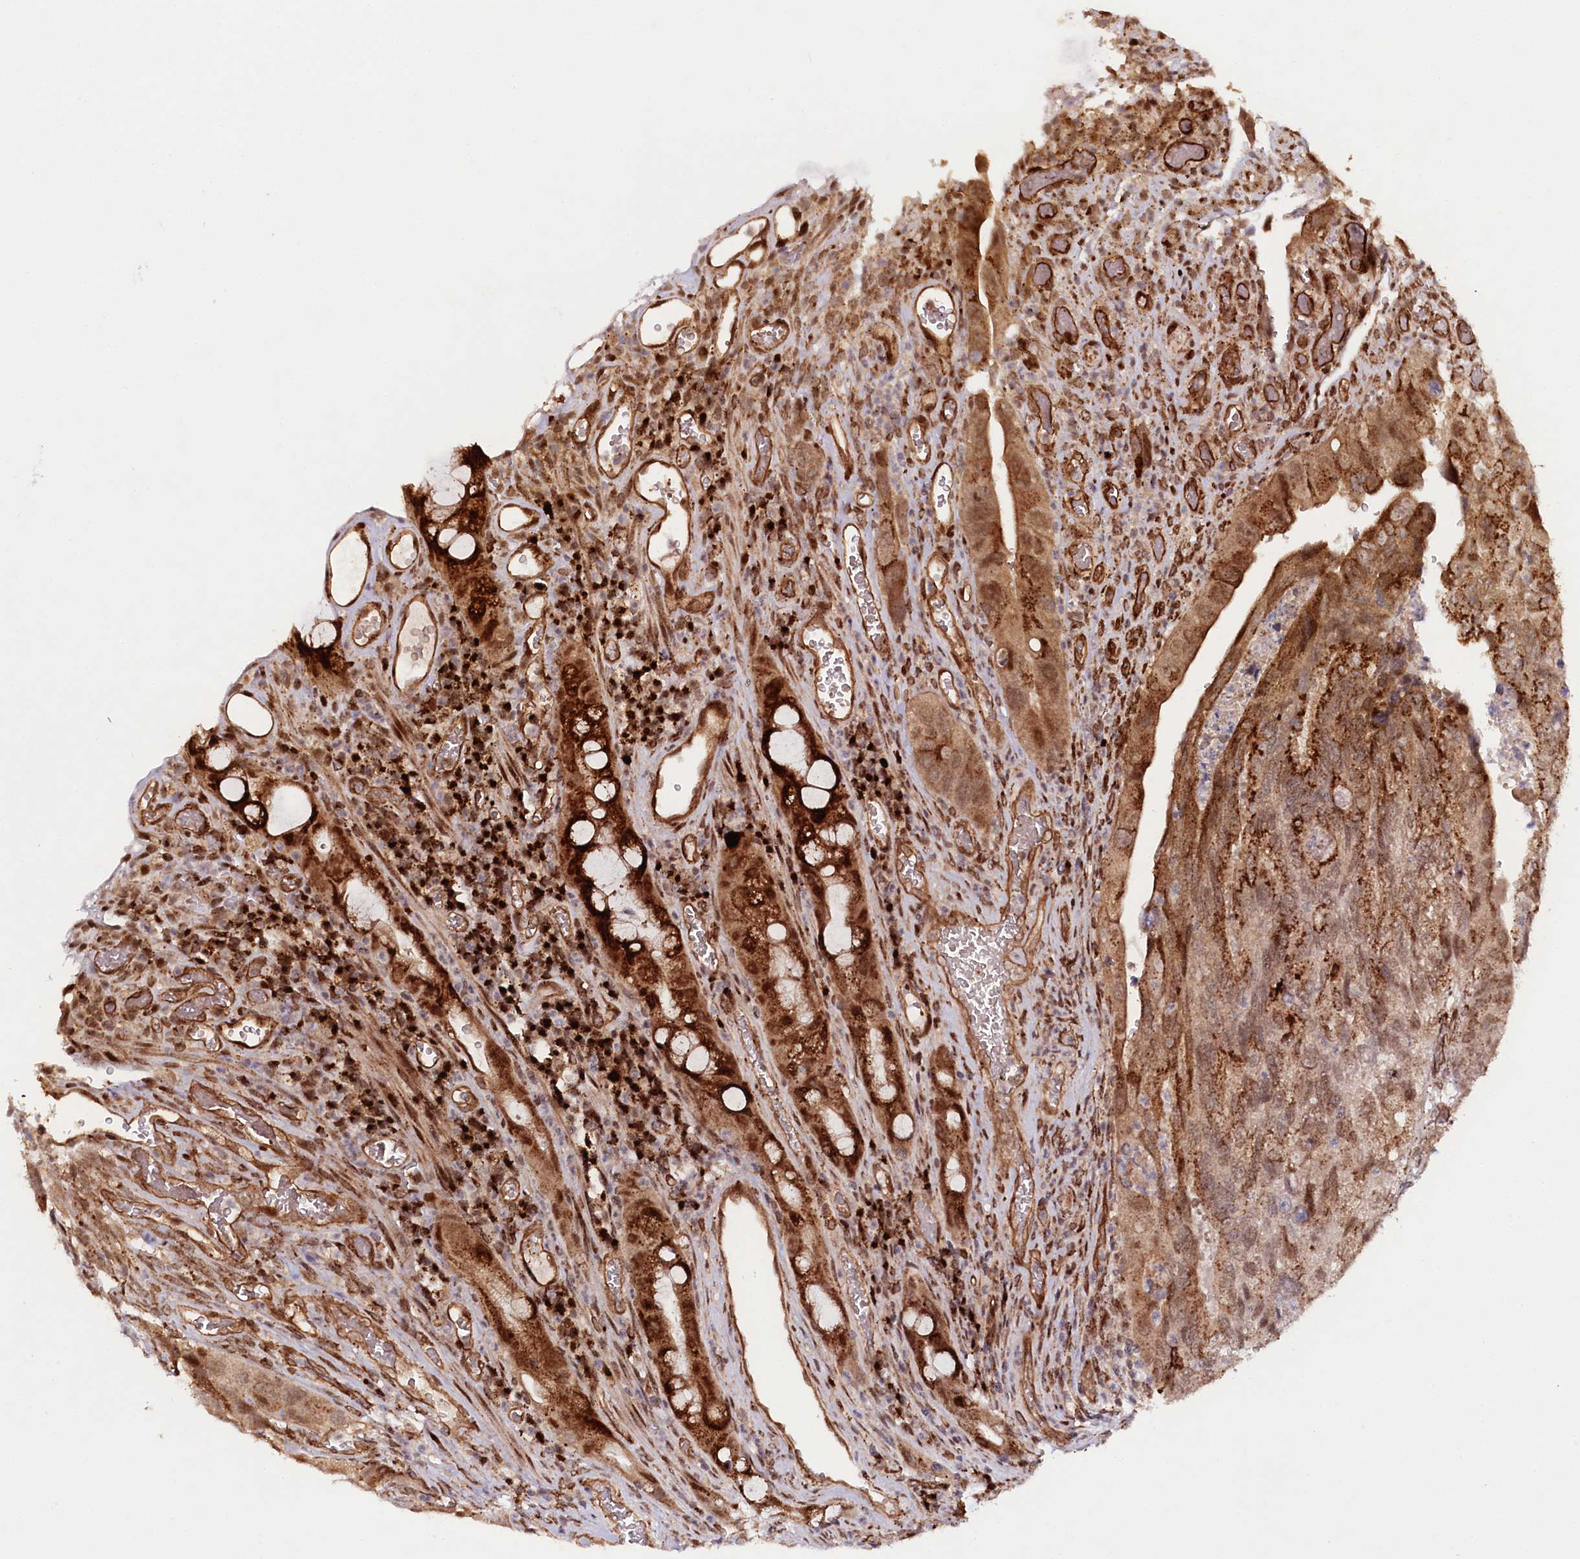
{"staining": {"intensity": "weak", "quantity": ">75%", "location": "cytoplasmic/membranous,nuclear"}, "tissue": "colorectal cancer", "cell_type": "Tumor cells", "image_type": "cancer", "snomed": [{"axis": "morphology", "description": "Adenocarcinoma, NOS"}, {"axis": "topography", "description": "Rectum"}], "caption": "Brown immunohistochemical staining in human colorectal cancer (adenocarcinoma) demonstrates weak cytoplasmic/membranous and nuclear staining in approximately >75% of tumor cells.", "gene": "COPG1", "patient": {"sex": "male", "age": 63}}